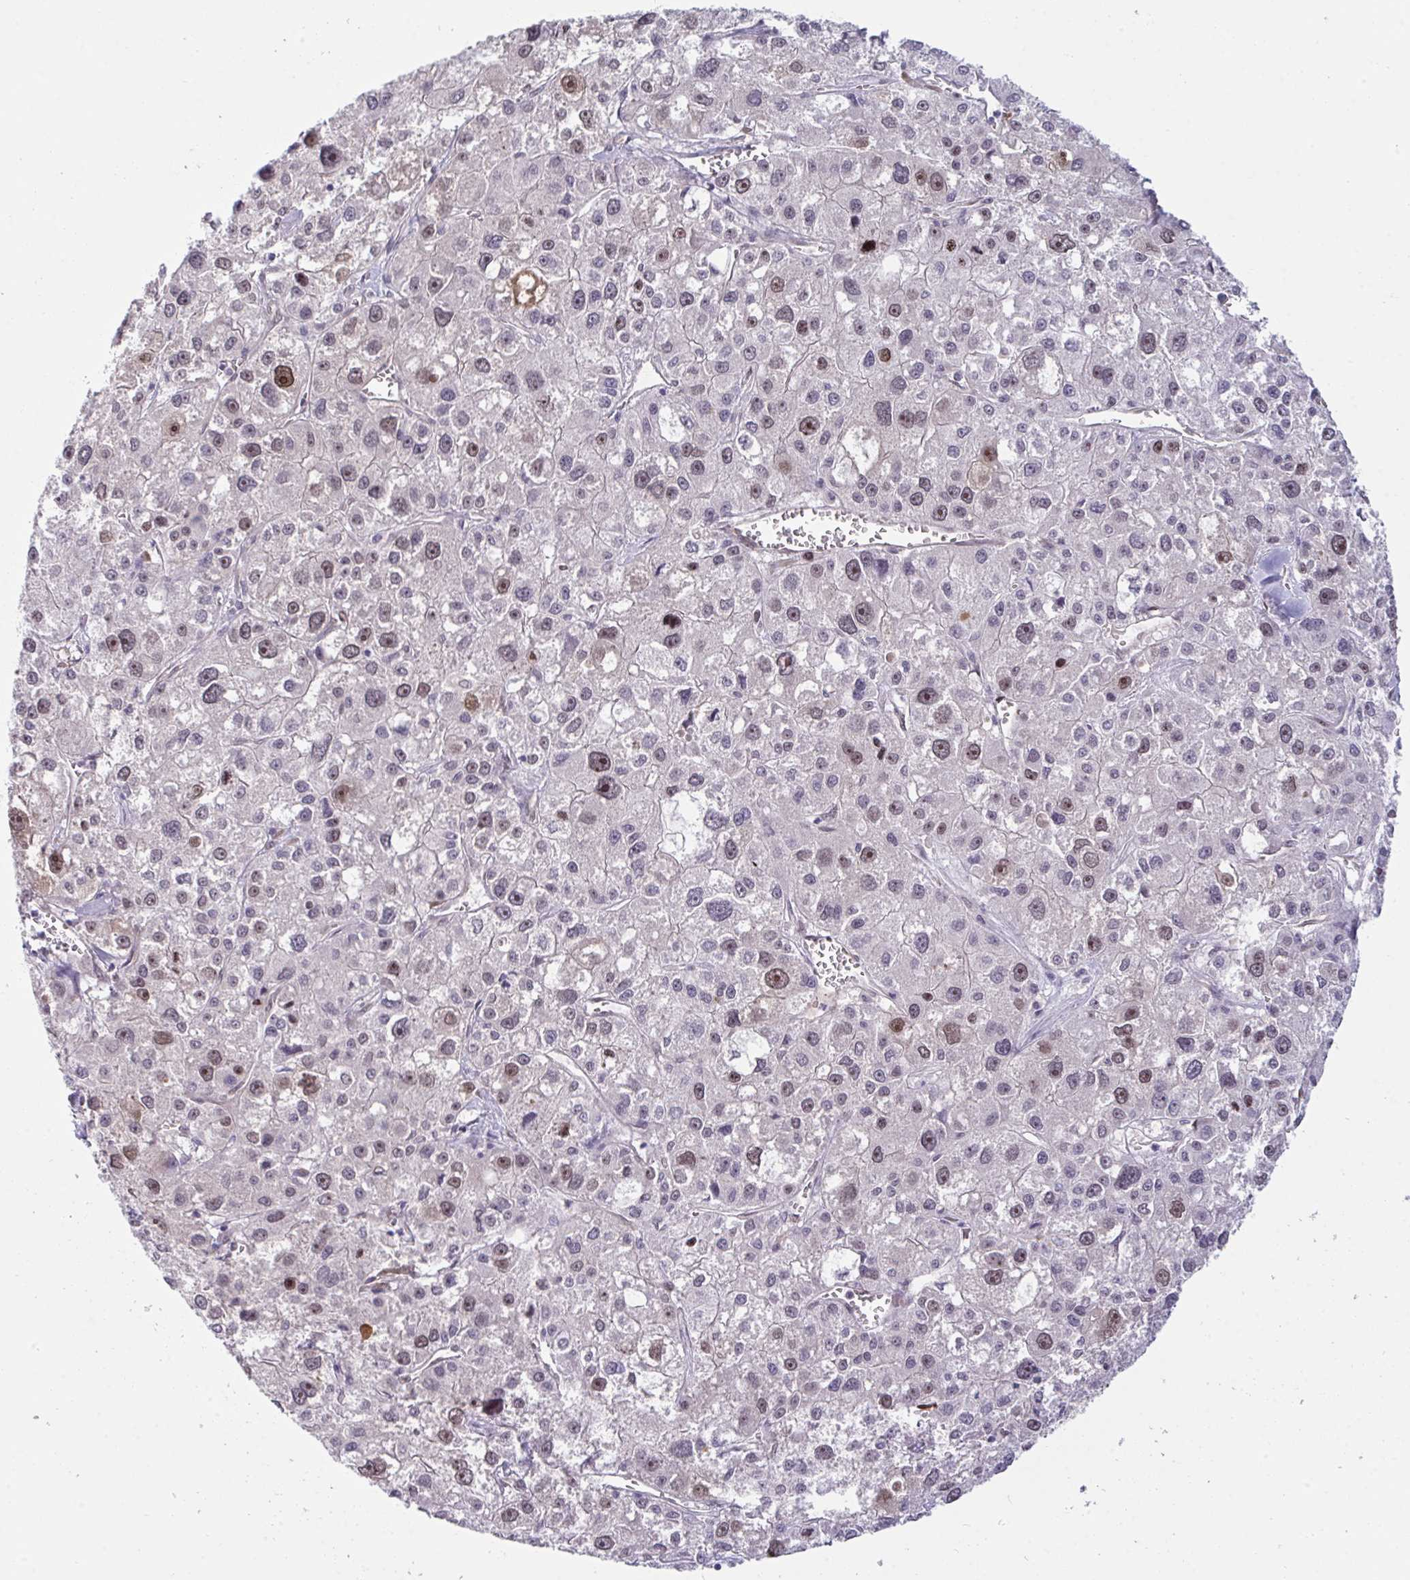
{"staining": {"intensity": "moderate", "quantity": "25%-75%", "location": "nuclear"}, "tissue": "liver cancer", "cell_type": "Tumor cells", "image_type": "cancer", "snomed": [{"axis": "morphology", "description": "Carcinoma, Hepatocellular, NOS"}, {"axis": "topography", "description": "Liver"}], "caption": "There is medium levels of moderate nuclear staining in tumor cells of liver cancer (hepatocellular carcinoma), as demonstrated by immunohistochemical staining (brown color).", "gene": "SETD7", "patient": {"sex": "male", "age": 73}}